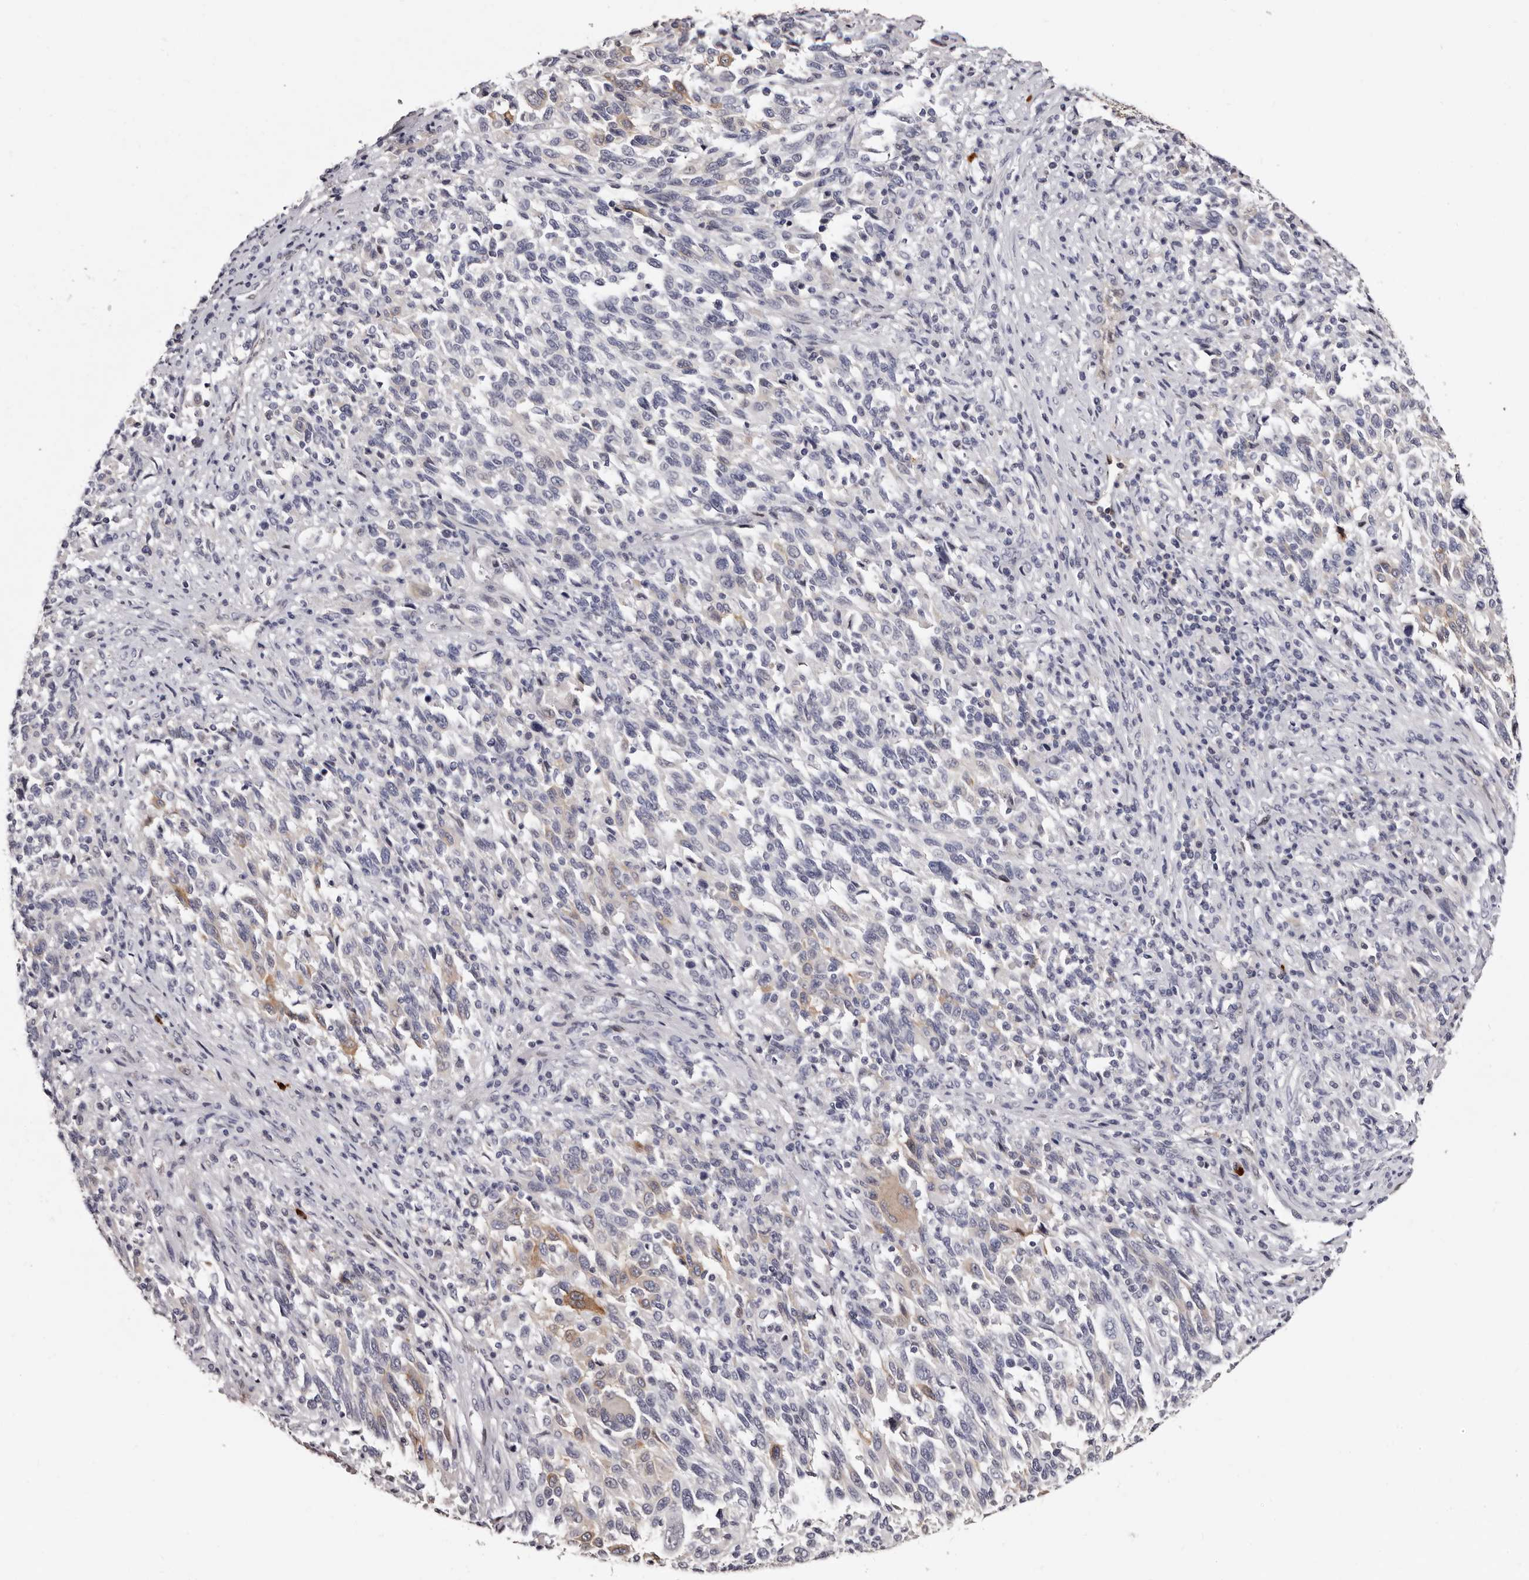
{"staining": {"intensity": "negative", "quantity": "none", "location": "none"}, "tissue": "melanoma", "cell_type": "Tumor cells", "image_type": "cancer", "snomed": [{"axis": "morphology", "description": "Malignant melanoma, Metastatic site"}, {"axis": "topography", "description": "Lymph node"}], "caption": "The micrograph reveals no staining of tumor cells in melanoma.", "gene": "TBC1D22B", "patient": {"sex": "male", "age": 61}}